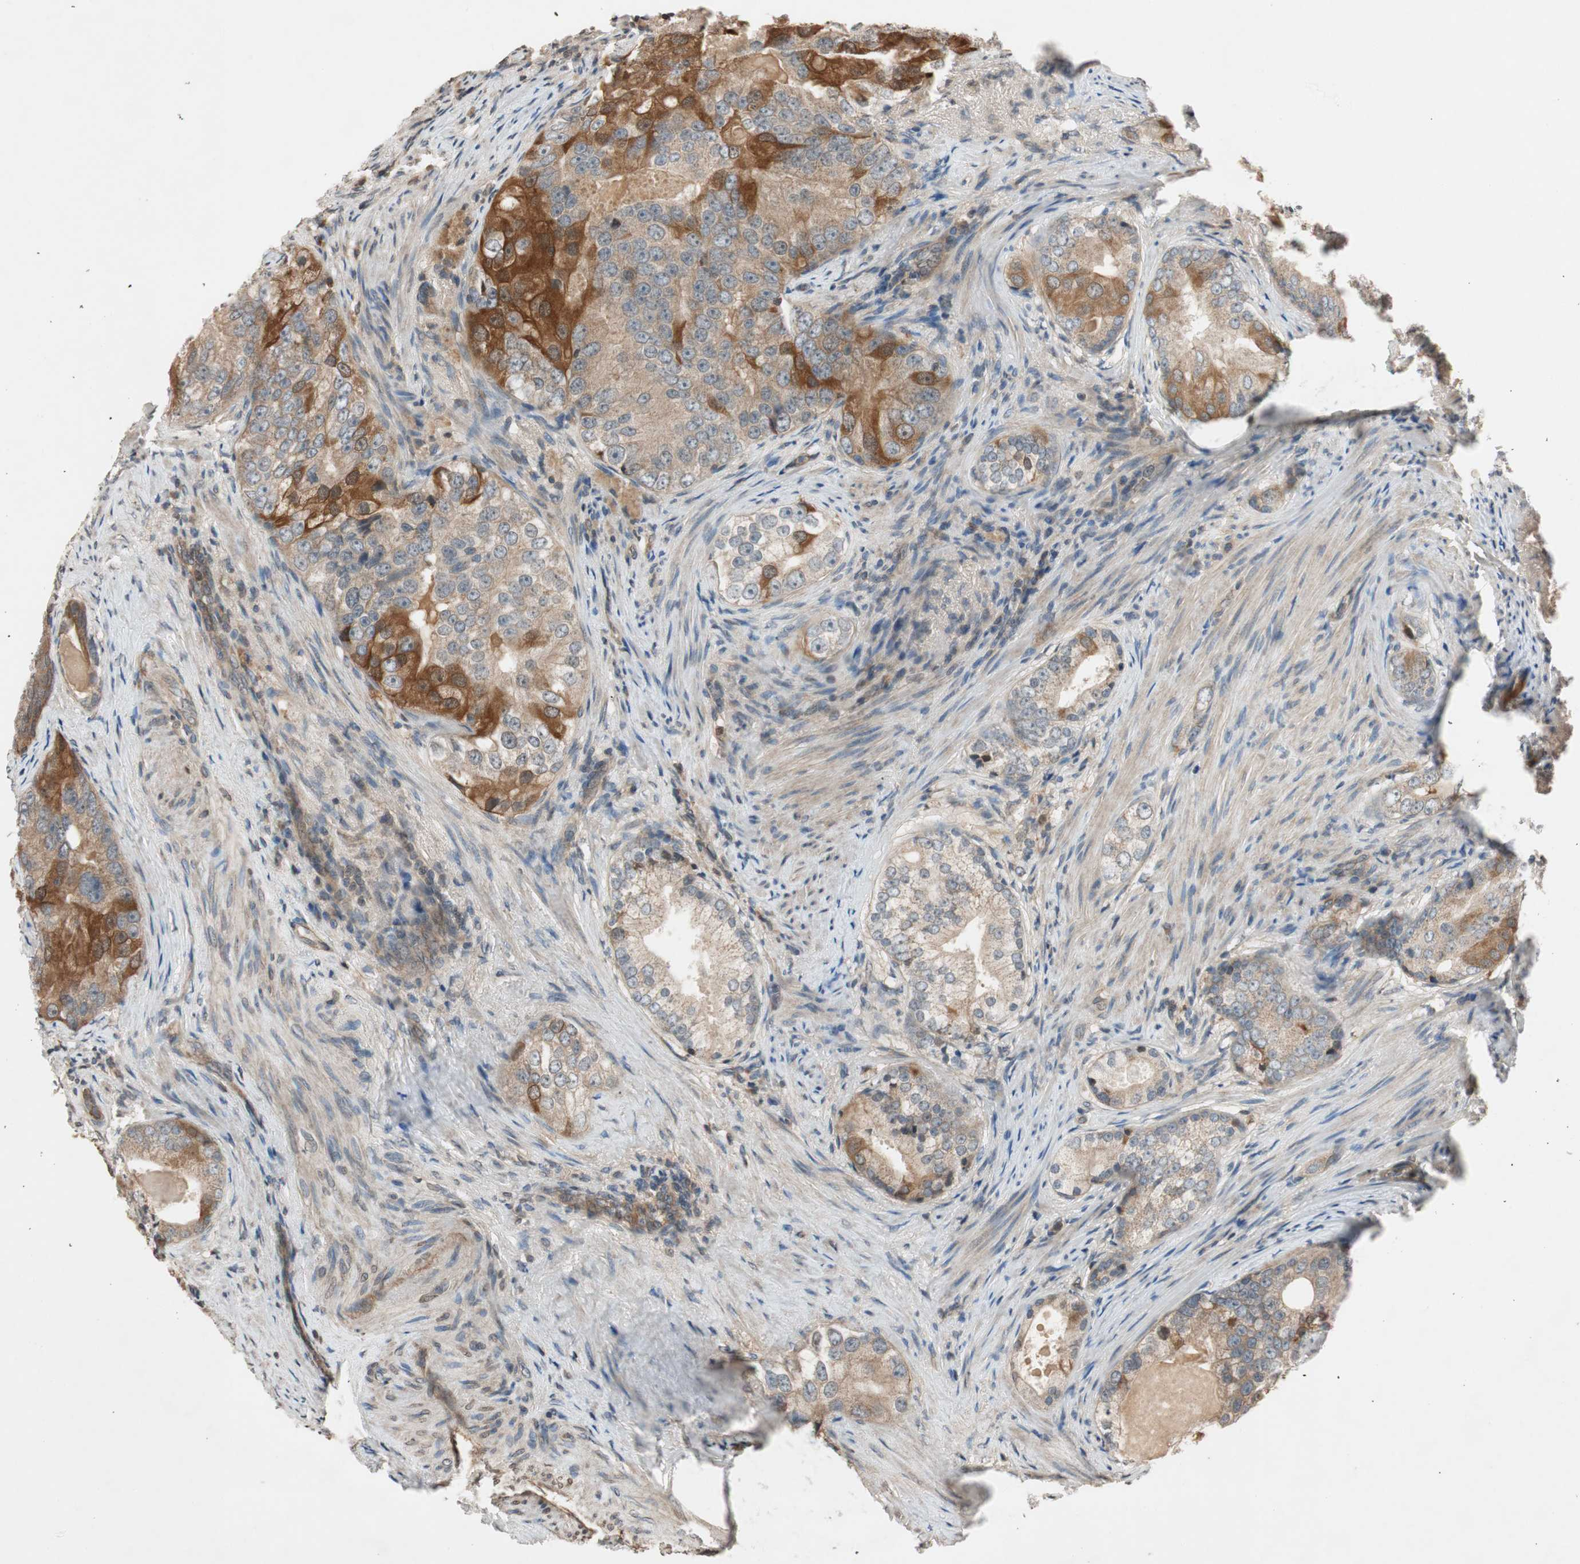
{"staining": {"intensity": "strong", "quantity": ">75%", "location": "cytoplasmic/membranous"}, "tissue": "prostate cancer", "cell_type": "Tumor cells", "image_type": "cancer", "snomed": [{"axis": "morphology", "description": "Adenocarcinoma, High grade"}, {"axis": "topography", "description": "Prostate"}], "caption": "Immunohistochemical staining of prostate high-grade adenocarcinoma reveals strong cytoplasmic/membranous protein expression in about >75% of tumor cells. (Brightfield microscopy of DAB IHC at high magnification).", "gene": "GCLM", "patient": {"sex": "male", "age": 66}}